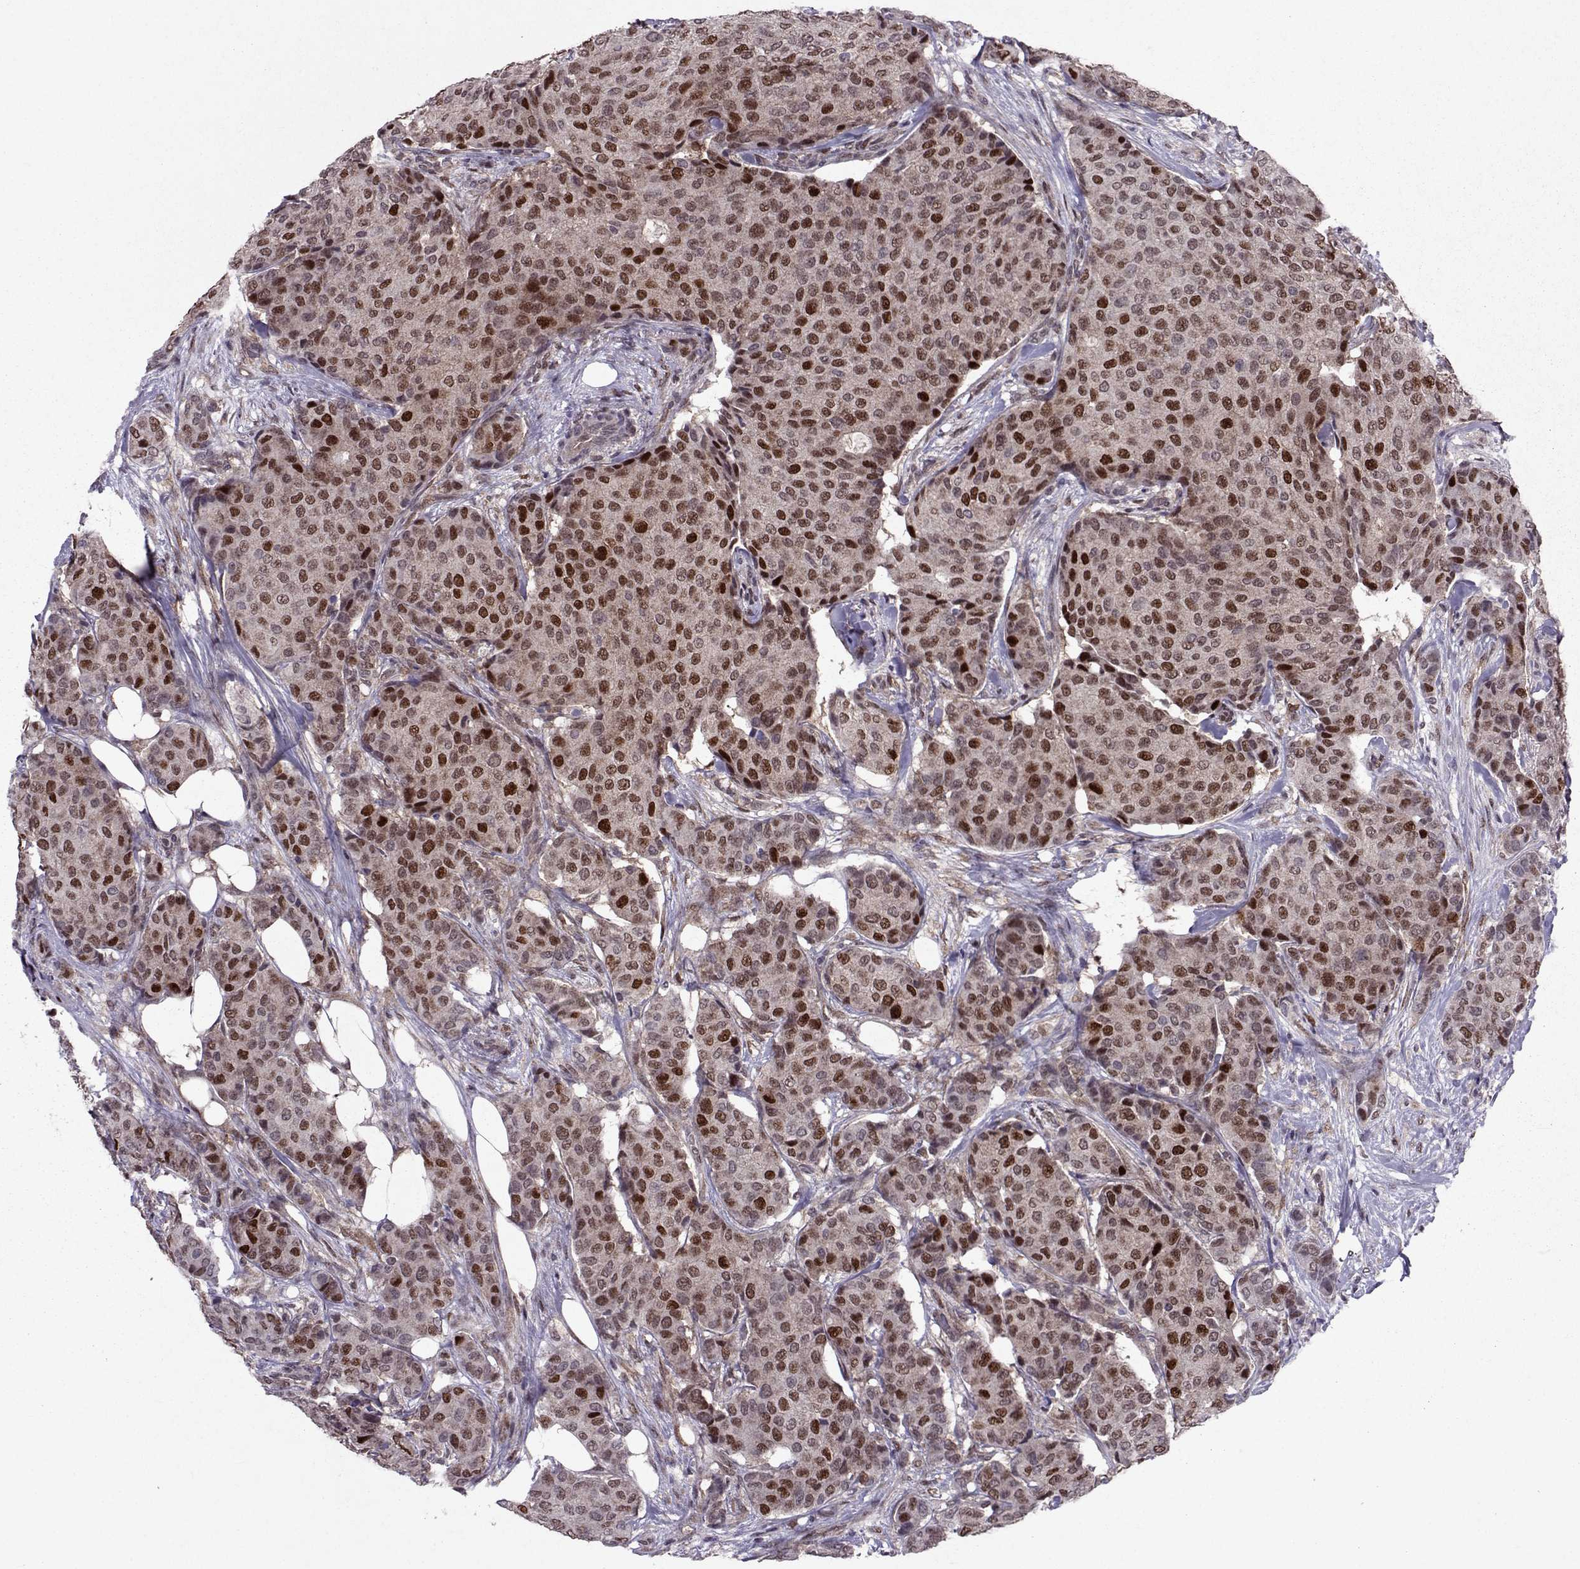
{"staining": {"intensity": "moderate", "quantity": ">75%", "location": "nuclear"}, "tissue": "breast cancer", "cell_type": "Tumor cells", "image_type": "cancer", "snomed": [{"axis": "morphology", "description": "Duct carcinoma"}, {"axis": "topography", "description": "Breast"}], "caption": "An immunohistochemistry (IHC) micrograph of tumor tissue is shown. Protein staining in brown labels moderate nuclear positivity in breast cancer (intraductal carcinoma) within tumor cells.", "gene": "CDK4", "patient": {"sex": "female", "age": 75}}